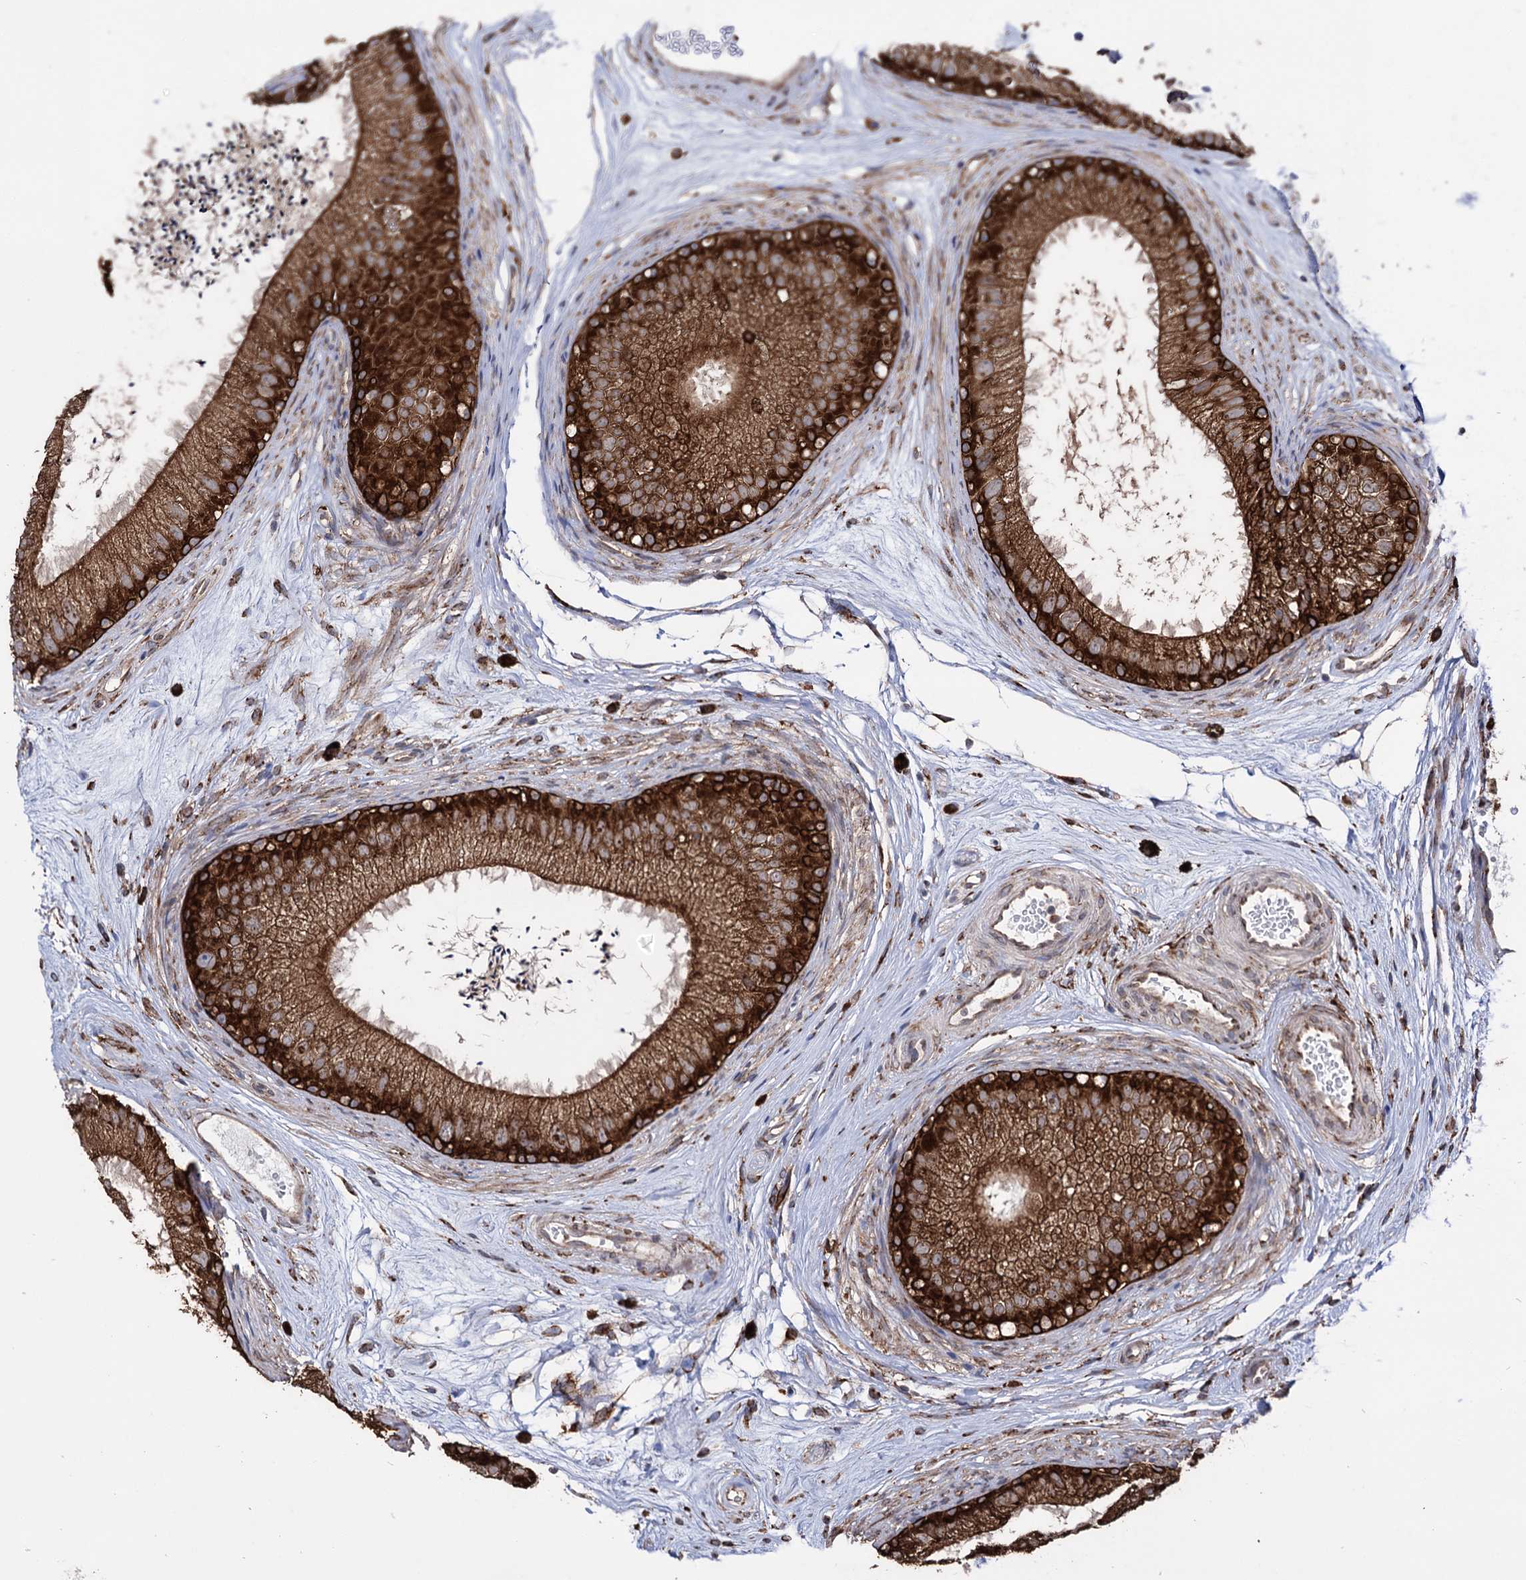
{"staining": {"intensity": "strong", "quantity": ">75%", "location": "cytoplasmic/membranous"}, "tissue": "epididymis", "cell_type": "Glandular cells", "image_type": "normal", "snomed": [{"axis": "morphology", "description": "Normal tissue, NOS"}, {"axis": "topography", "description": "Epididymis"}], "caption": "Strong cytoplasmic/membranous positivity for a protein is appreciated in approximately >75% of glandular cells of benign epididymis using IHC.", "gene": "CDAN1", "patient": {"sex": "male", "age": 77}}